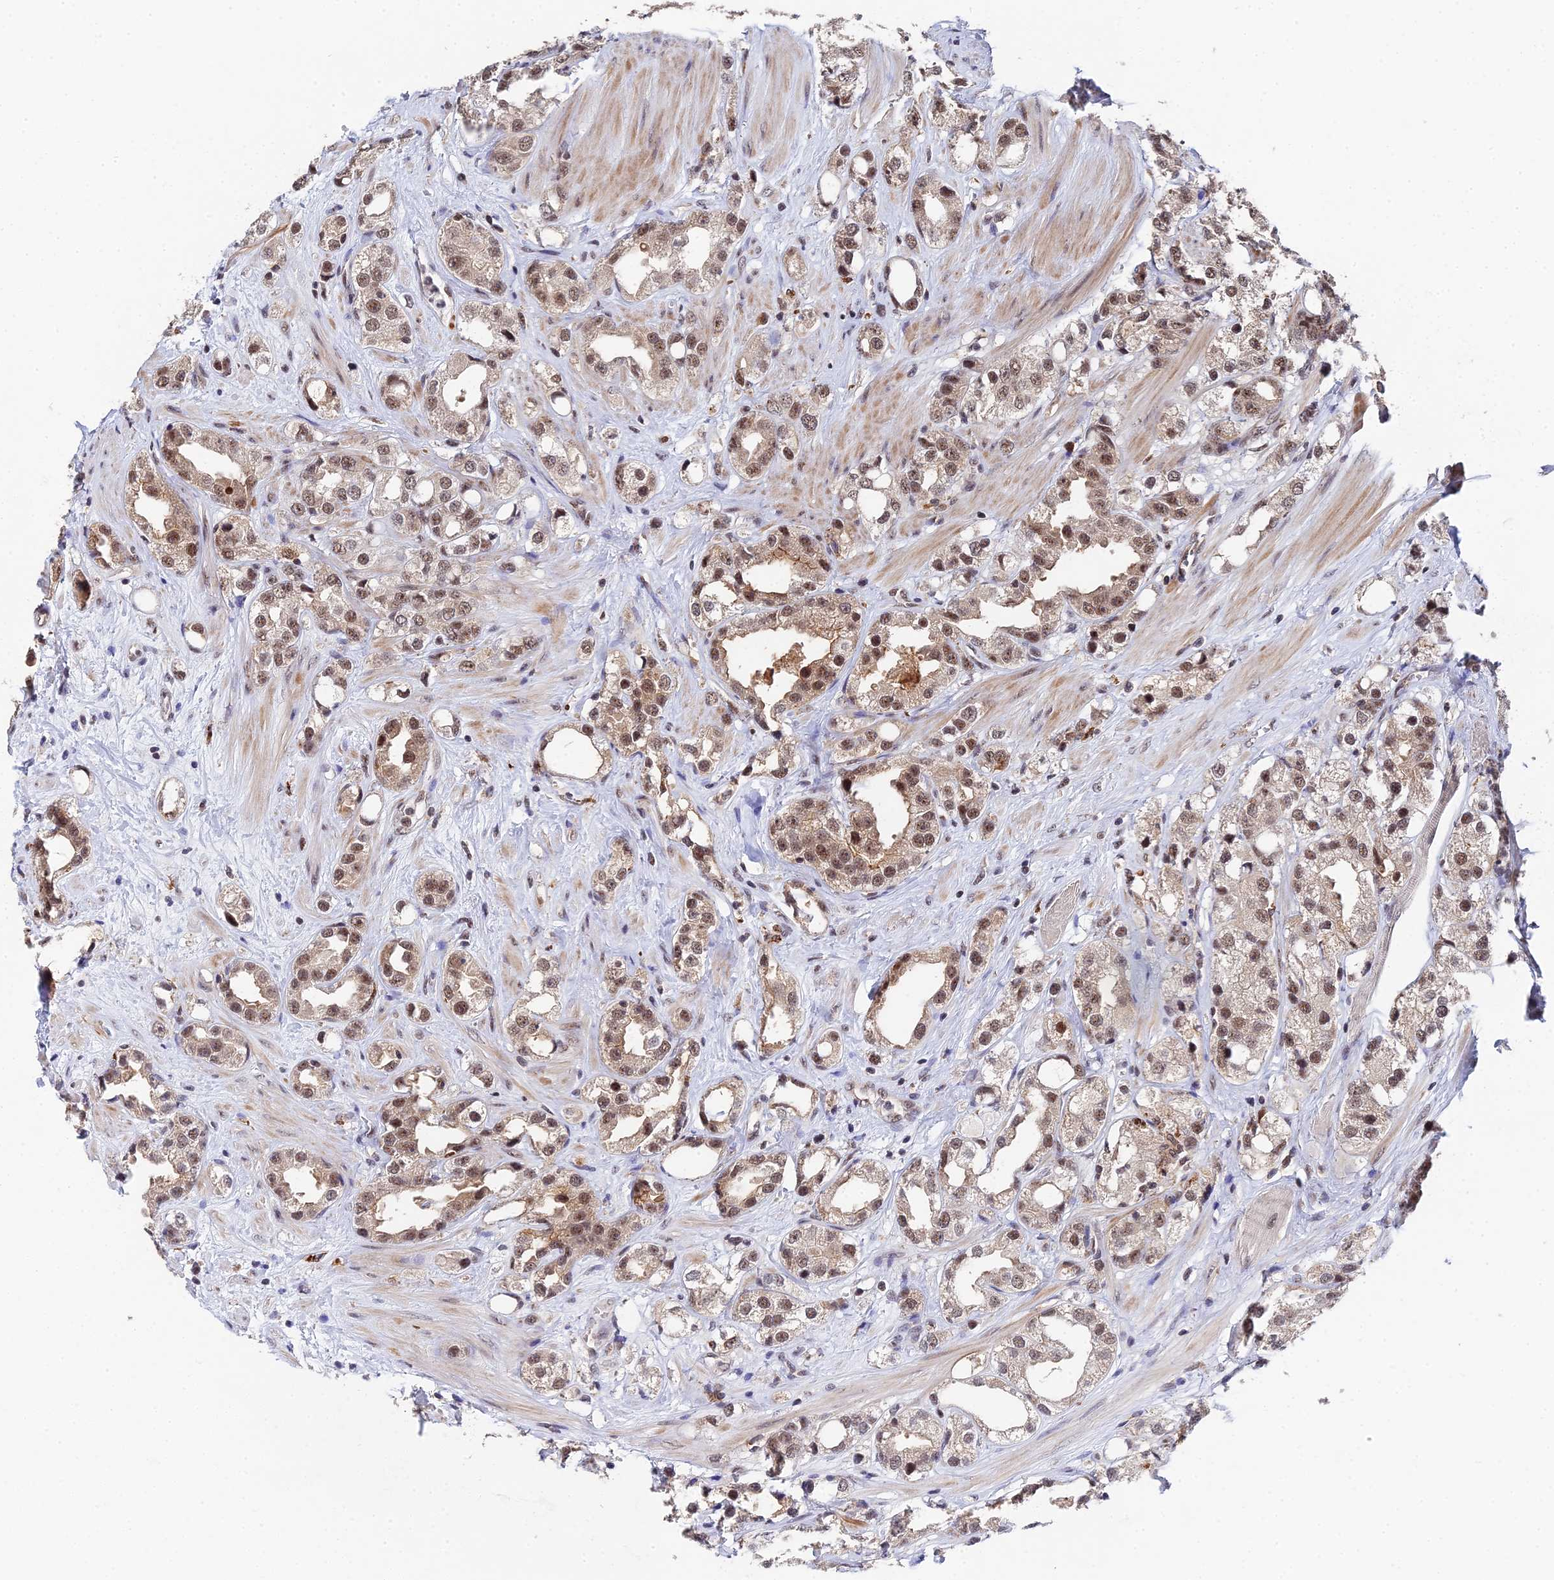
{"staining": {"intensity": "moderate", "quantity": ">75%", "location": "cytoplasmic/membranous,nuclear"}, "tissue": "prostate cancer", "cell_type": "Tumor cells", "image_type": "cancer", "snomed": [{"axis": "morphology", "description": "Adenocarcinoma, NOS"}, {"axis": "topography", "description": "Prostate"}], "caption": "Immunohistochemical staining of human prostate cancer displays moderate cytoplasmic/membranous and nuclear protein expression in approximately >75% of tumor cells. The protein is shown in brown color, while the nuclei are stained blue.", "gene": "MAGOHB", "patient": {"sex": "male", "age": 79}}